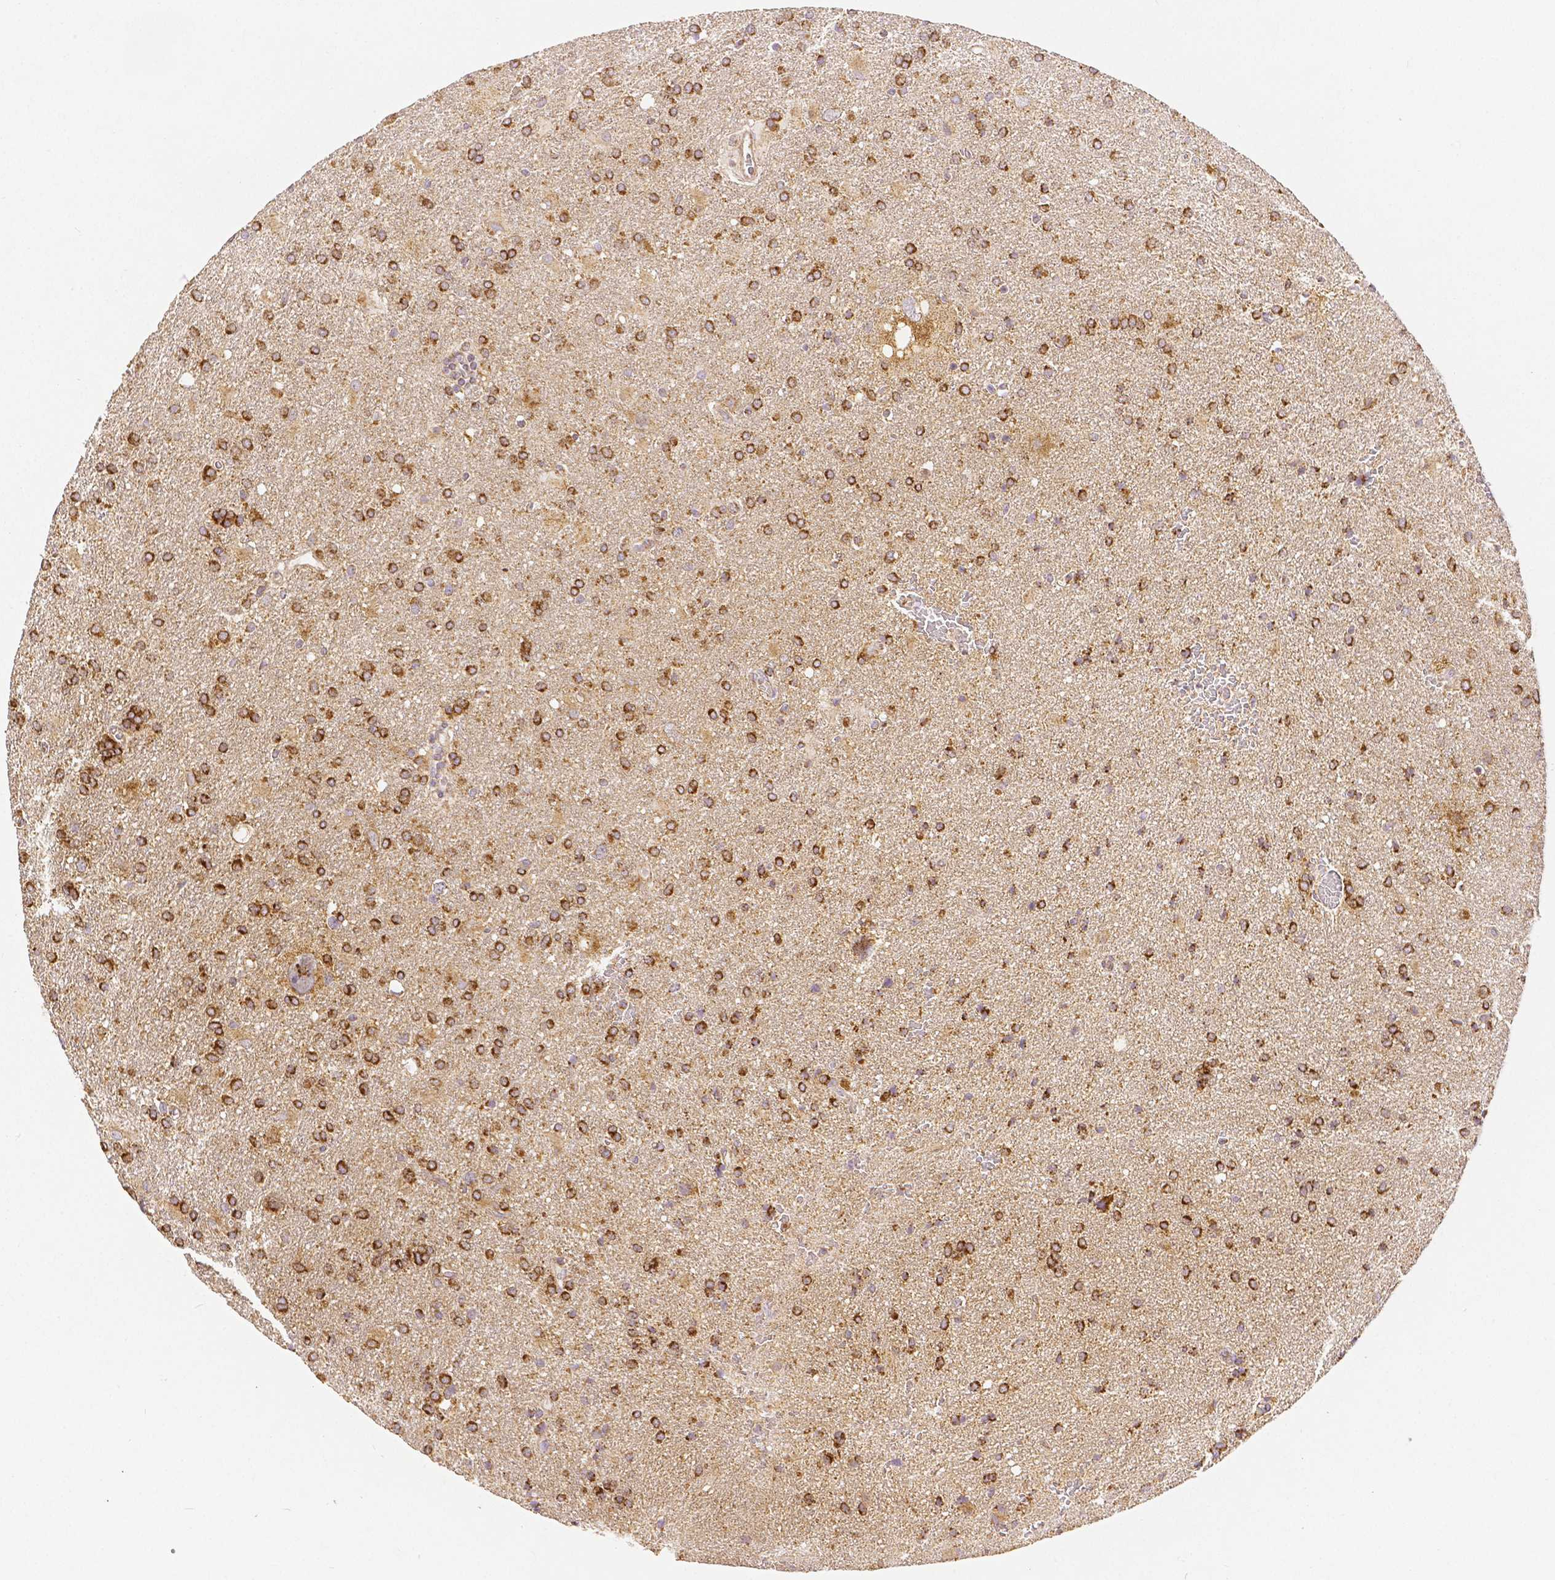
{"staining": {"intensity": "strong", "quantity": ">75%", "location": "cytoplasmic/membranous"}, "tissue": "glioma", "cell_type": "Tumor cells", "image_type": "cancer", "snomed": [{"axis": "morphology", "description": "Glioma, malignant, Low grade"}, {"axis": "topography", "description": "Brain"}], "caption": "Protein analysis of malignant low-grade glioma tissue shows strong cytoplasmic/membranous staining in approximately >75% of tumor cells.", "gene": "RHOT1", "patient": {"sex": "male", "age": 66}}